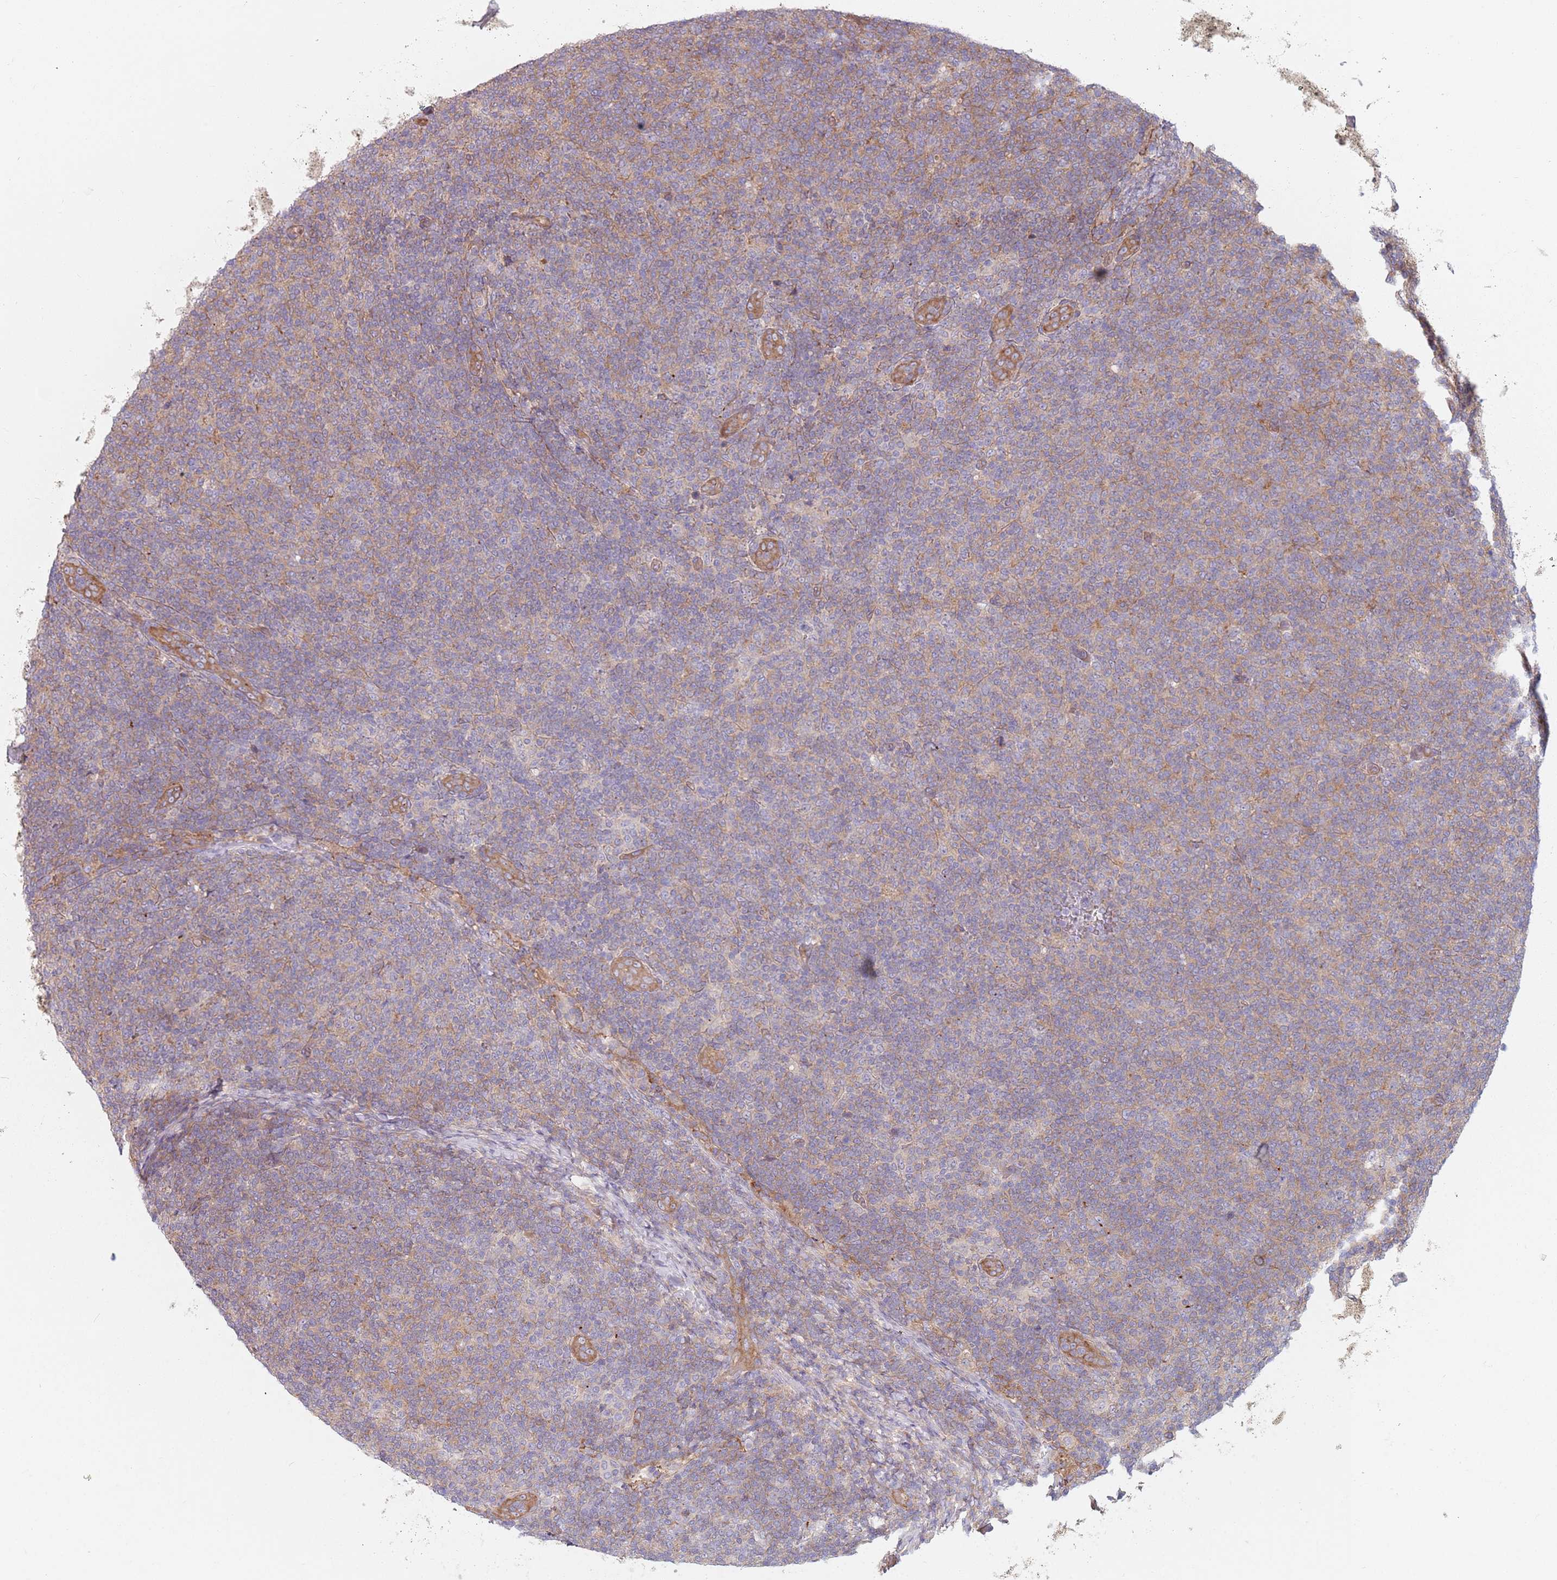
{"staining": {"intensity": "weak", "quantity": "25%-75%", "location": "cytoplasmic/membranous"}, "tissue": "lymphoma", "cell_type": "Tumor cells", "image_type": "cancer", "snomed": [{"axis": "morphology", "description": "Malignant lymphoma, non-Hodgkin's type, Low grade"}, {"axis": "topography", "description": "Lymph node"}], "caption": "There is low levels of weak cytoplasmic/membranous staining in tumor cells of malignant lymphoma, non-Hodgkin's type (low-grade), as demonstrated by immunohistochemical staining (brown color).", "gene": "SPDL1", "patient": {"sex": "male", "age": 66}}